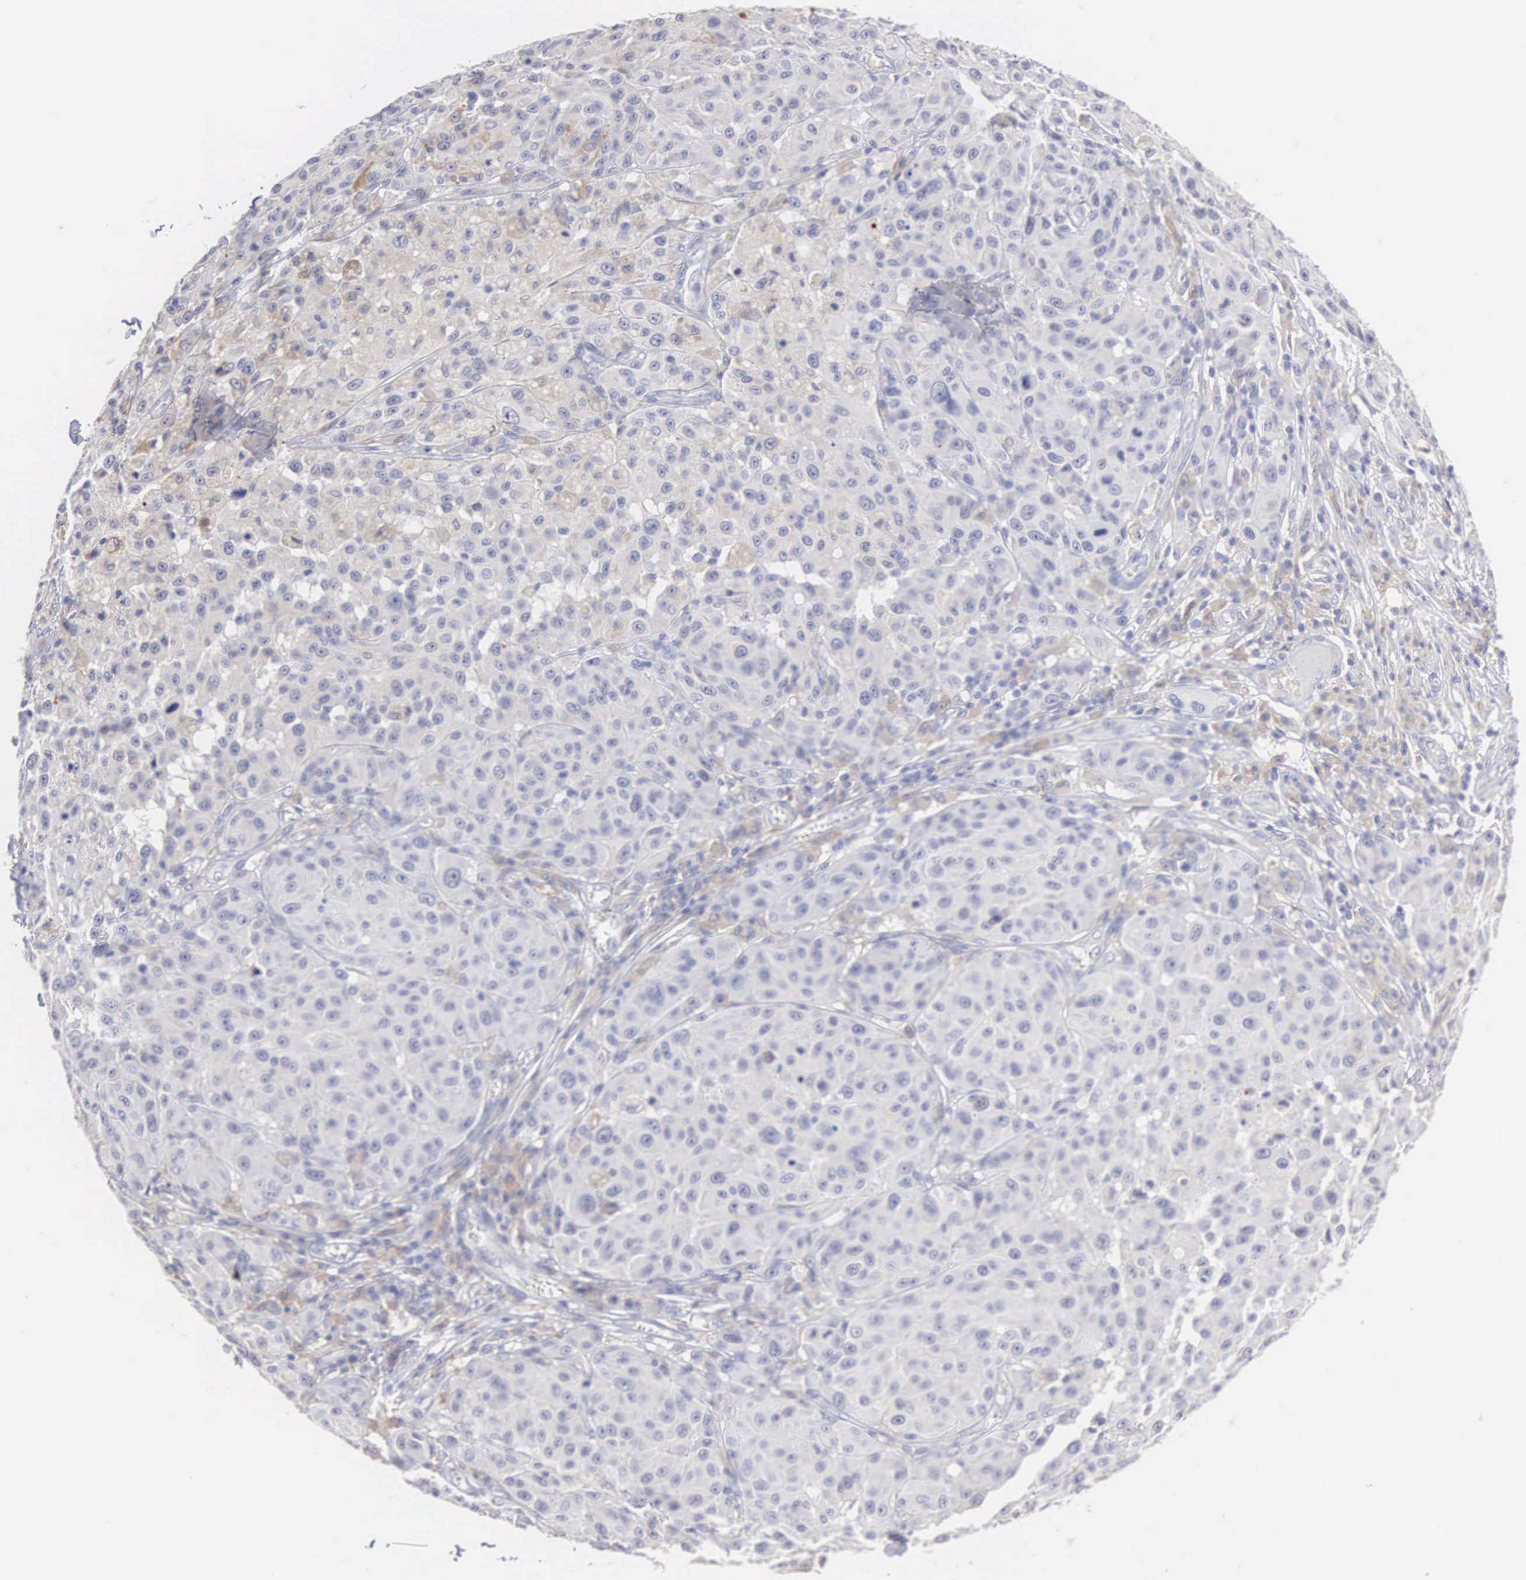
{"staining": {"intensity": "negative", "quantity": "none", "location": "none"}, "tissue": "melanoma", "cell_type": "Tumor cells", "image_type": "cancer", "snomed": [{"axis": "morphology", "description": "Malignant melanoma, NOS"}, {"axis": "topography", "description": "Skin"}], "caption": "DAB (3,3'-diaminobenzidine) immunohistochemical staining of human melanoma displays no significant expression in tumor cells. Nuclei are stained in blue.", "gene": "LIN52", "patient": {"sex": "female", "age": 77}}